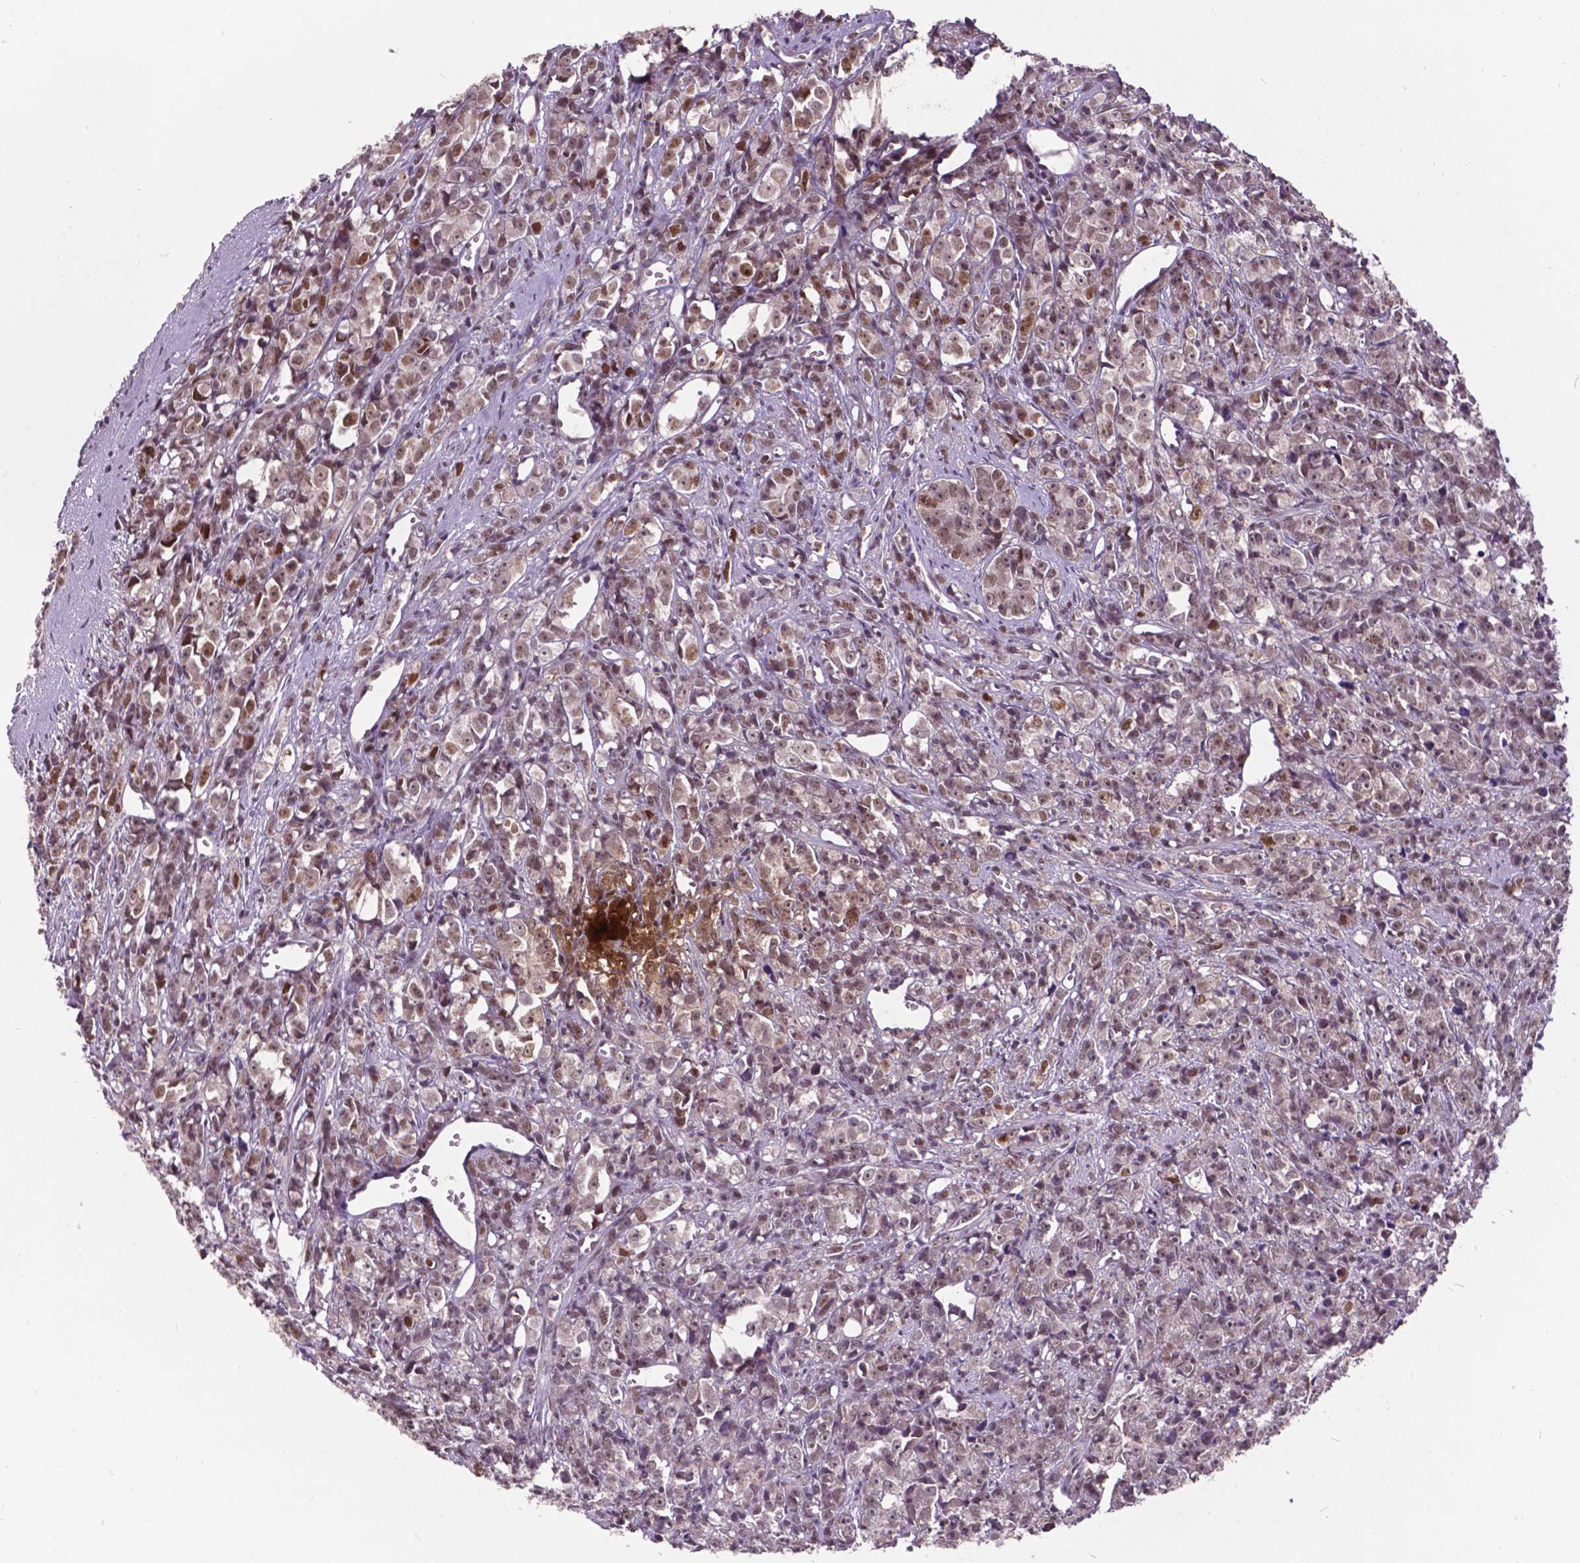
{"staining": {"intensity": "moderate", "quantity": ">75%", "location": "nuclear"}, "tissue": "prostate cancer", "cell_type": "Tumor cells", "image_type": "cancer", "snomed": [{"axis": "morphology", "description": "Adenocarcinoma, High grade"}, {"axis": "topography", "description": "Prostate"}], "caption": "This is a histology image of IHC staining of prostate adenocarcinoma (high-grade), which shows moderate expression in the nuclear of tumor cells.", "gene": "MSH2", "patient": {"sex": "male", "age": 77}}